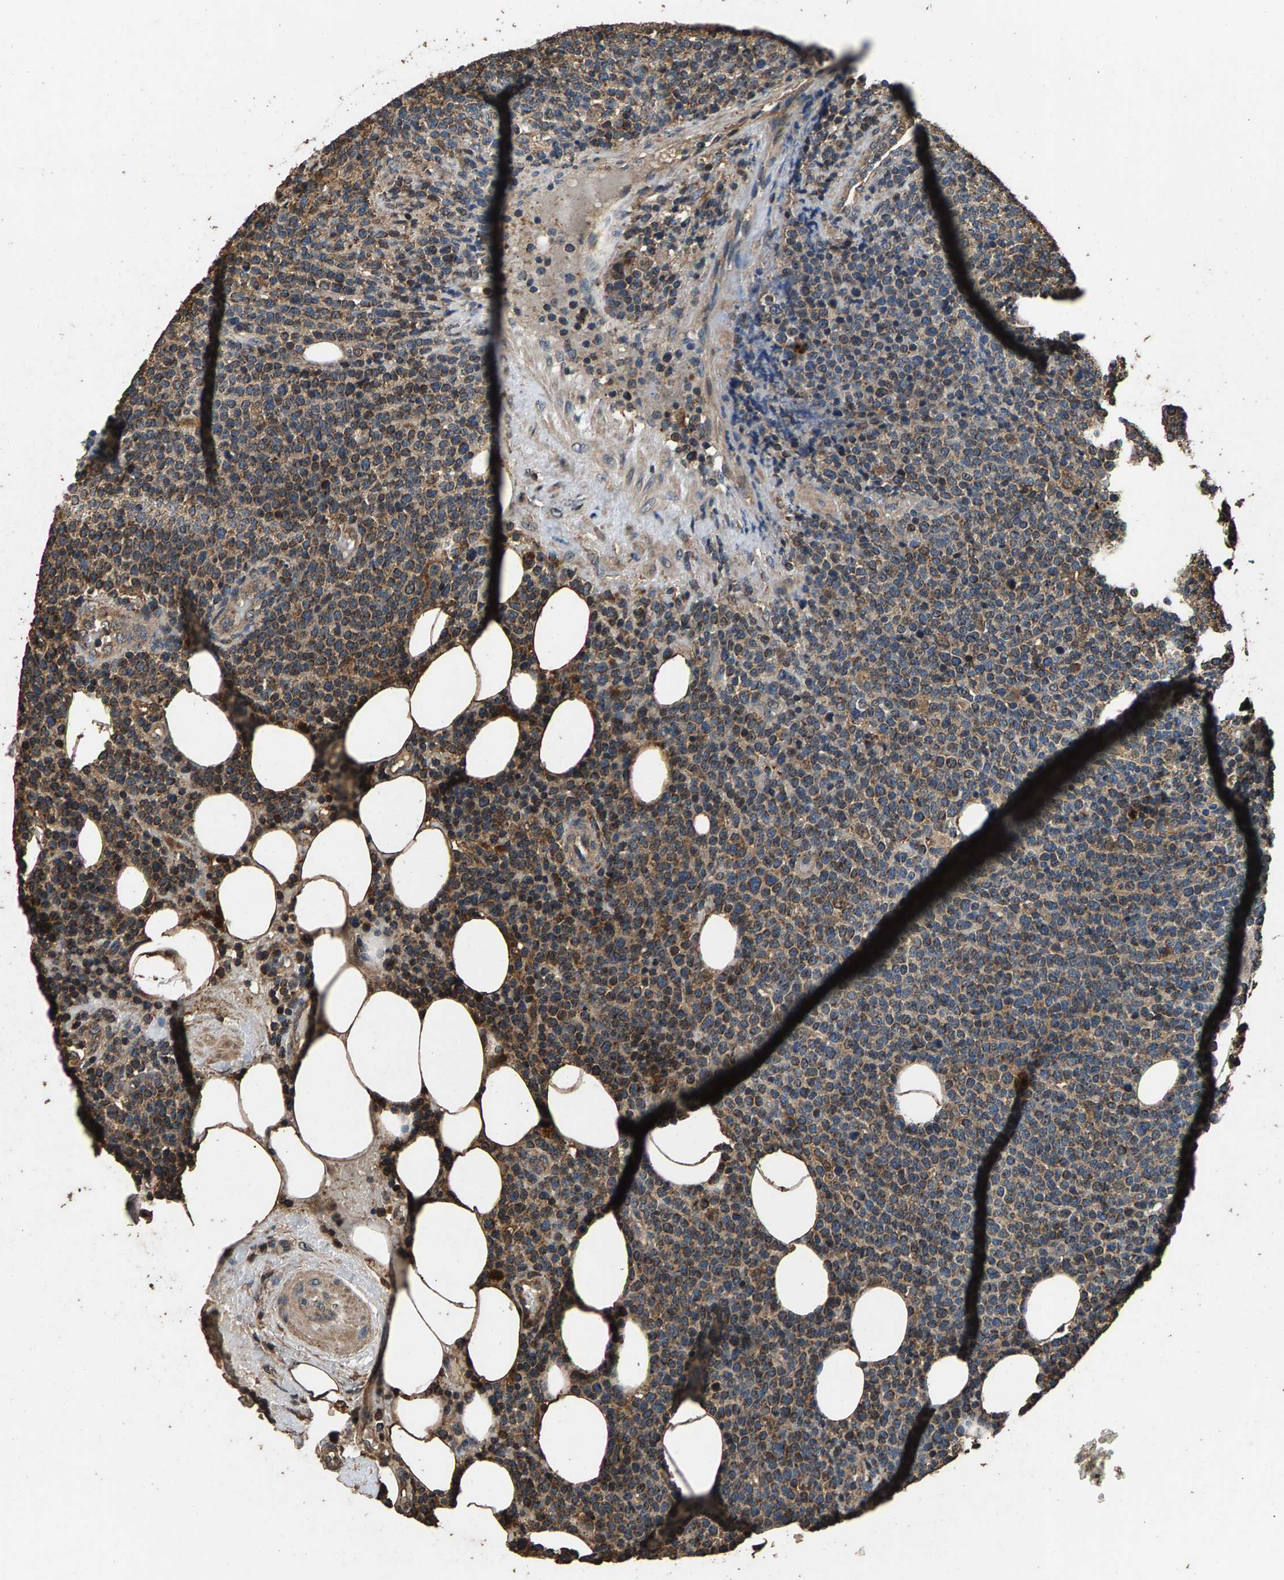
{"staining": {"intensity": "moderate", "quantity": "25%-75%", "location": "cytoplasmic/membranous"}, "tissue": "lymphoma", "cell_type": "Tumor cells", "image_type": "cancer", "snomed": [{"axis": "morphology", "description": "Malignant lymphoma, non-Hodgkin's type, High grade"}, {"axis": "topography", "description": "Lymph node"}], "caption": "A micrograph of human lymphoma stained for a protein exhibits moderate cytoplasmic/membranous brown staining in tumor cells.", "gene": "MRPL27", "patient": {"sex": "male", "age": 61}}